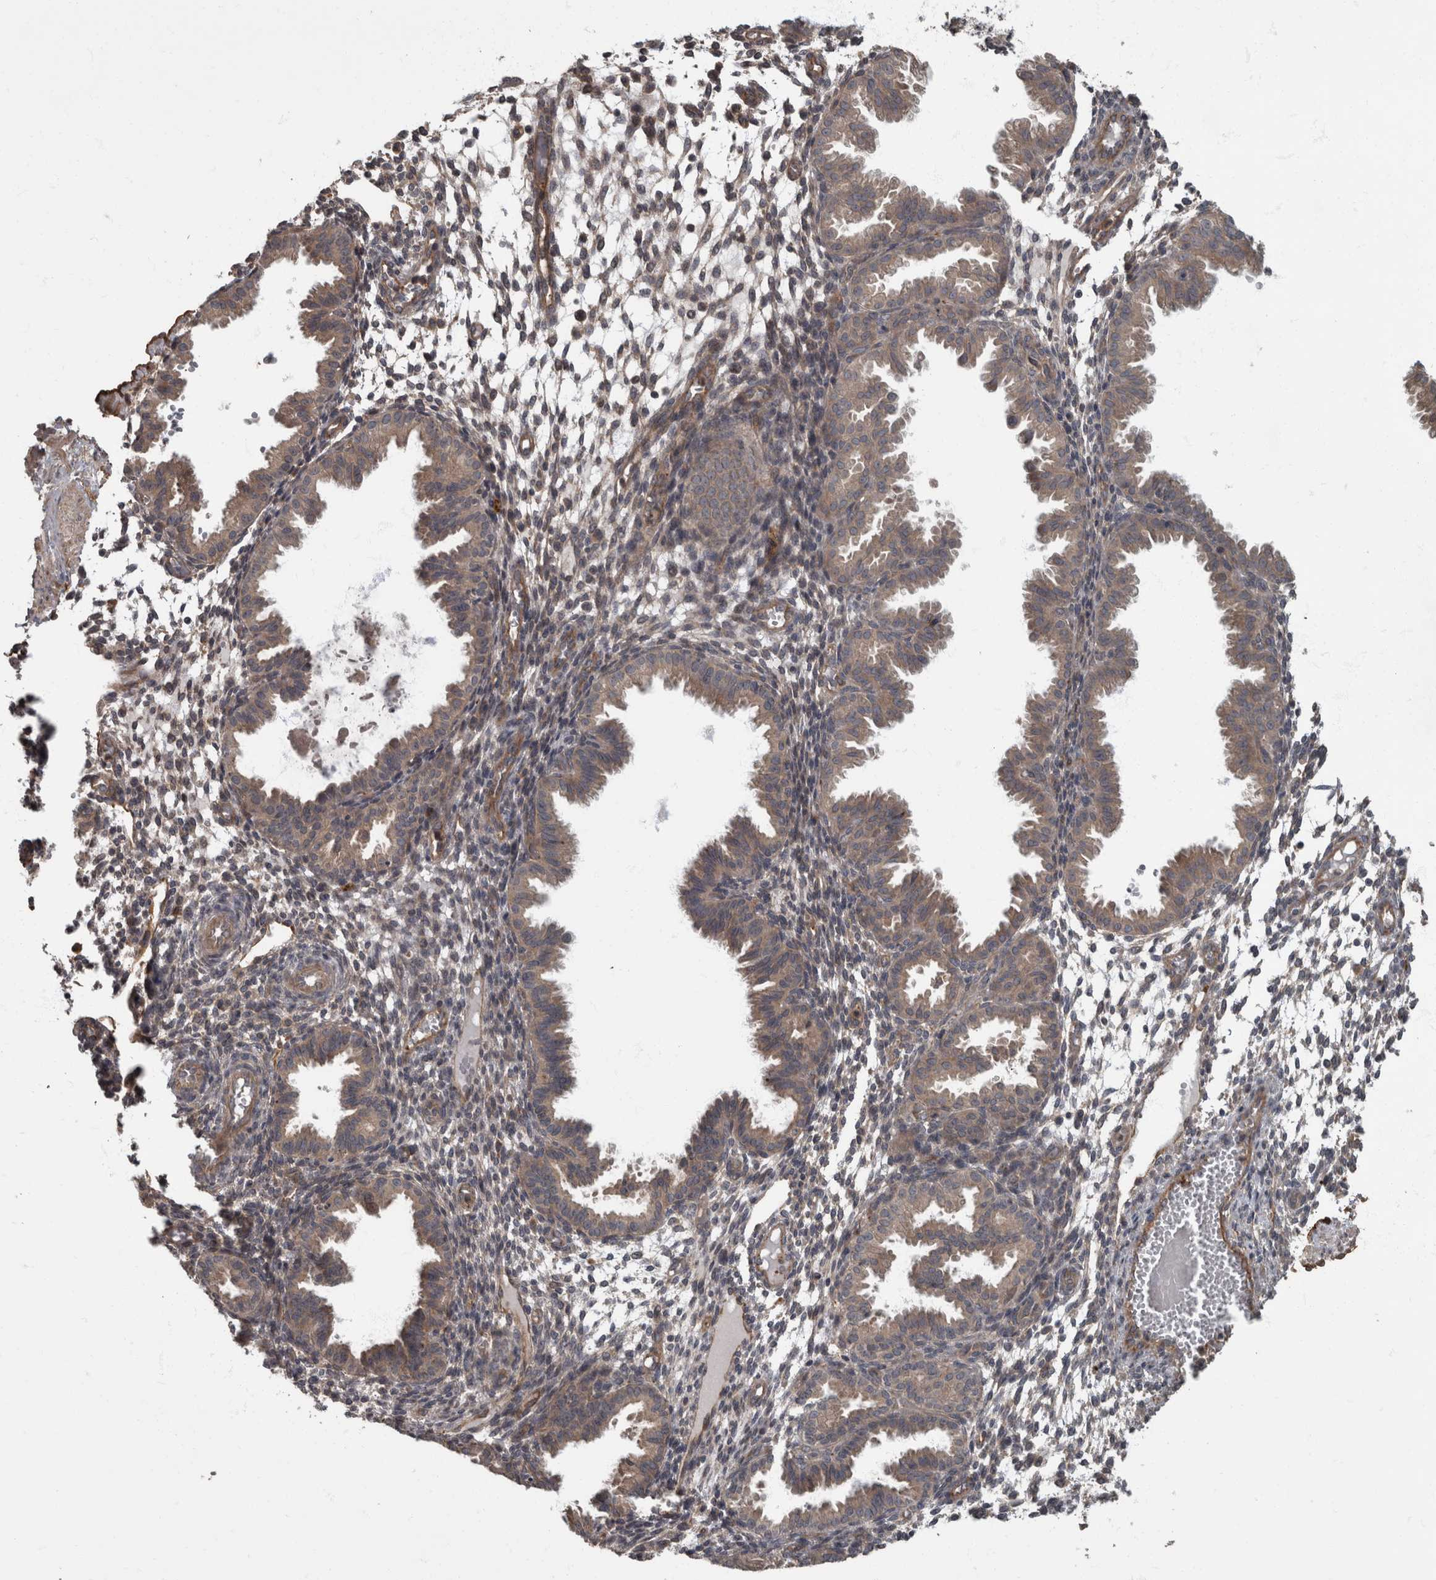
{"staining": {"intensity": "weak", "quantity": "<25%", "location": "cytoplasmic/membranous"}, "tissue": "endometrium", "cell_type": "Cells in endometrial stroma", "image_type": "normal", "snomed": [{"axis": "morphology", "description": "Normal tissue, NOS"}, {"axis": "topography", "description": "Endometrium"}], "caption": "High power microscopy micrograph of an immunohistochemistry (IHC) histopathology image of normal endometrium, revealing no significant positivity in cells in endometrial stroma. The staining is performed using DAB brown chromogen with nuclei counter-stained in using hematoxylin.", "gene": "VEGFD", "patient": {"sex": "female", "age": 33}}